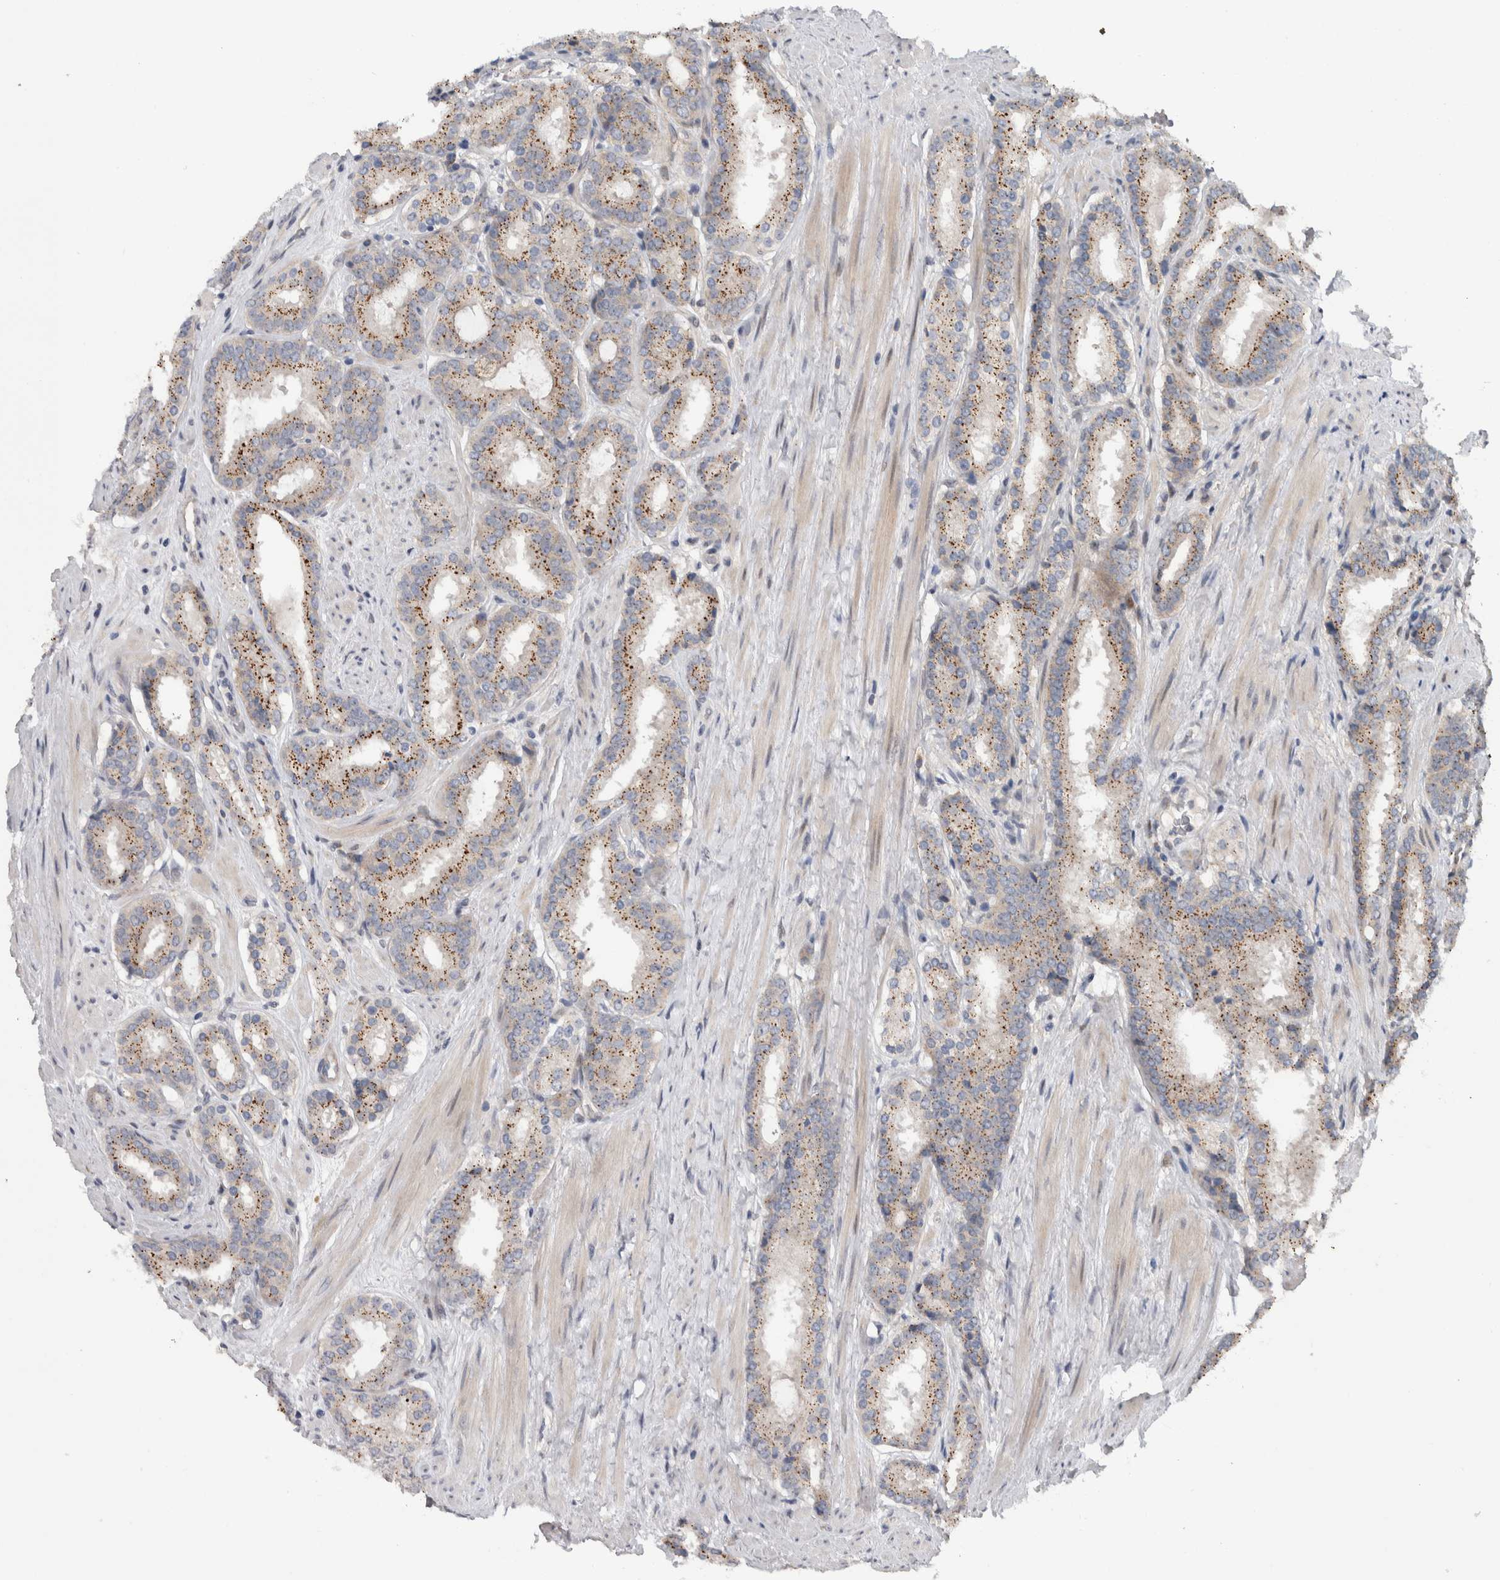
{"staining": {"intensity": "moderate", "quantity": ">75%", "location": "cytoplasmic/membranous"}, "tissue": "prostate cancer", "cell_type": "Tumor cells", "image_type": "cancer", "snomed": [{"axis": "morphology", "description": "Adenocarcinoma, Low grade"}, {"axis": "topography", "description": "Prostate"}], "caption": "Immunohistochemical staining of prostate low-grade adenocarcinoma reveals moderate cytoplasmic/membranous protein positivity in approximately >75% of tumor cells.", "gene": "PRRG4", "patient": {"sex": "male", "age": 69}}